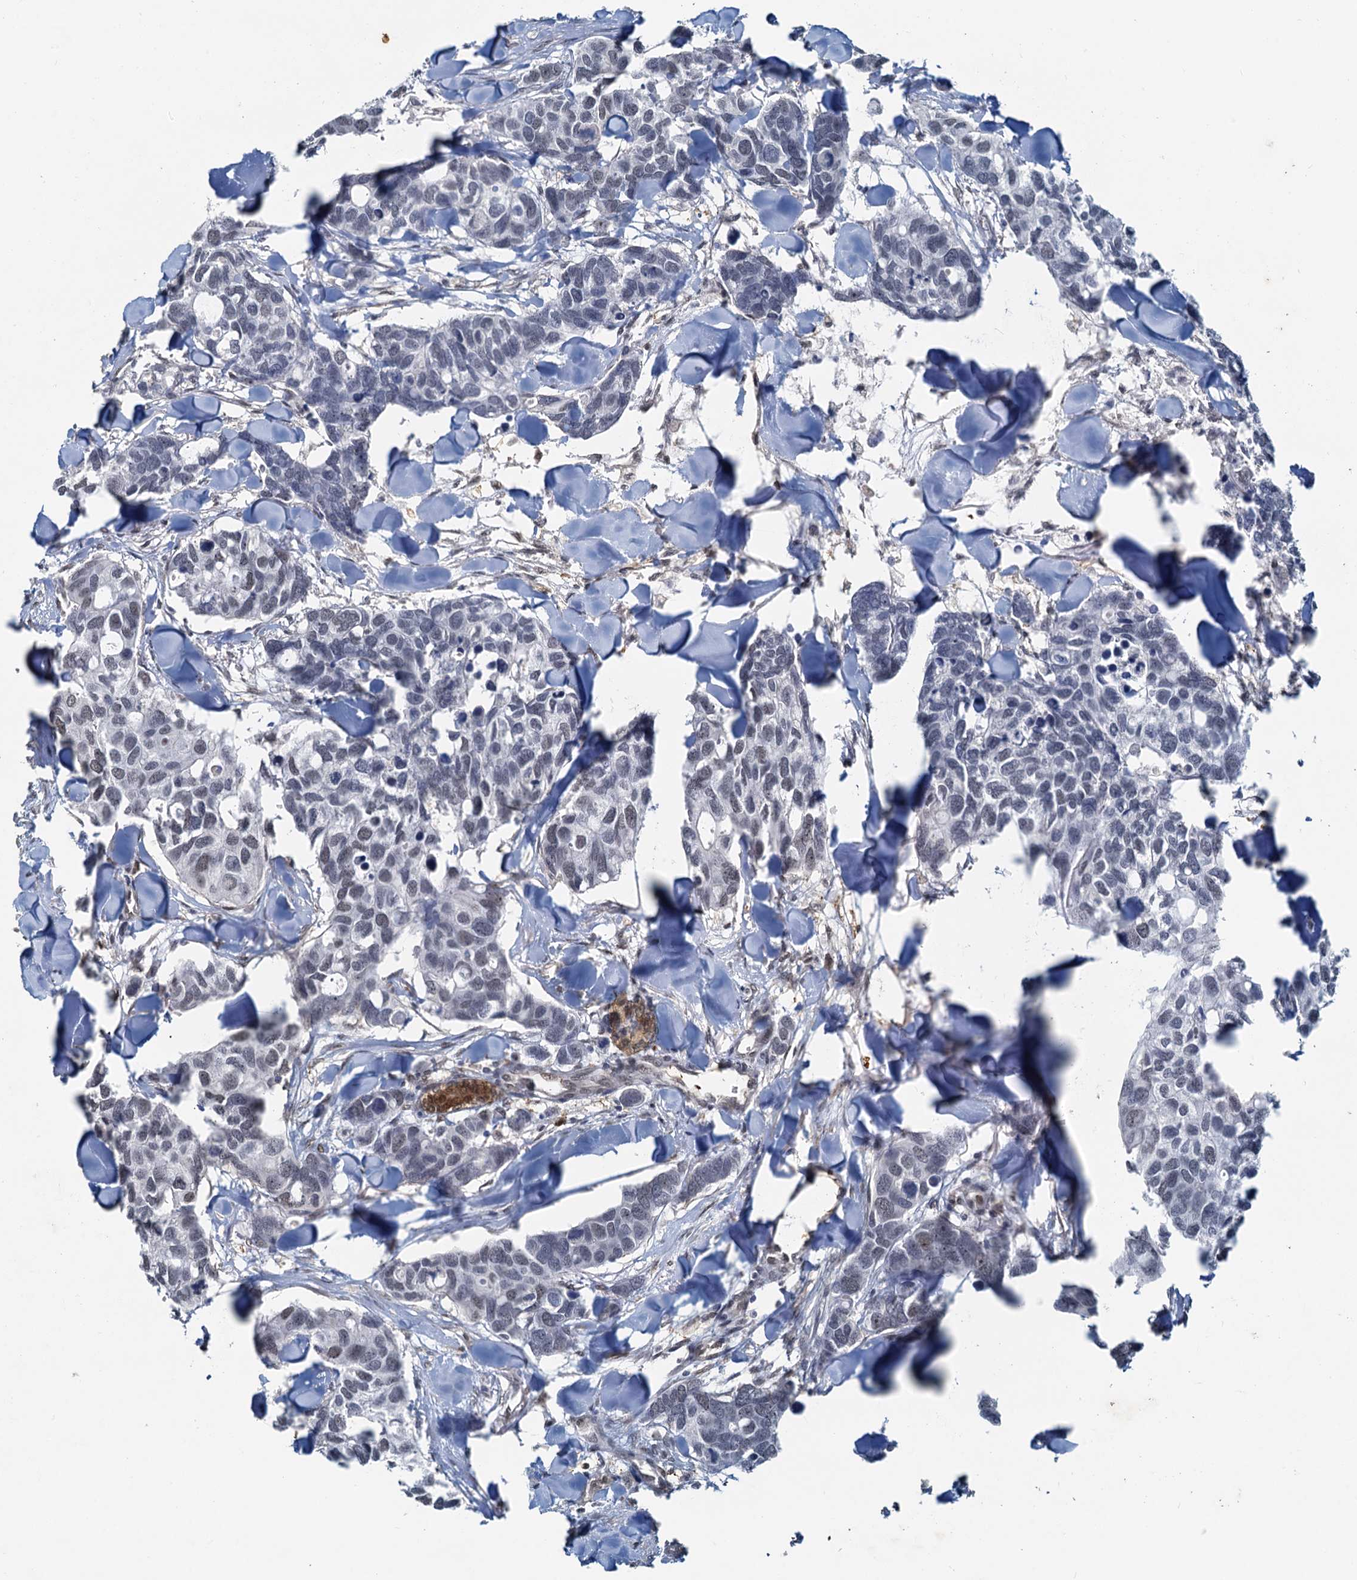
{"staining": {"intensity": "negative", "quantity": "none", "location": "none"}, "tissue": "breast cancer", "cell_type": "Tumor cells", "image_type": "cancer", "snomed": [{"axis": "morphology", "description": "Duct carcinoma"}, {"axis": "topography", "description": "Breast"}], "caption": "Tumor cells show no significant protein staining in breast cancer (invasive ductal carcinoma).", "gene": "SPINDOC", "patient": {"sex": "female", "age": 83}}